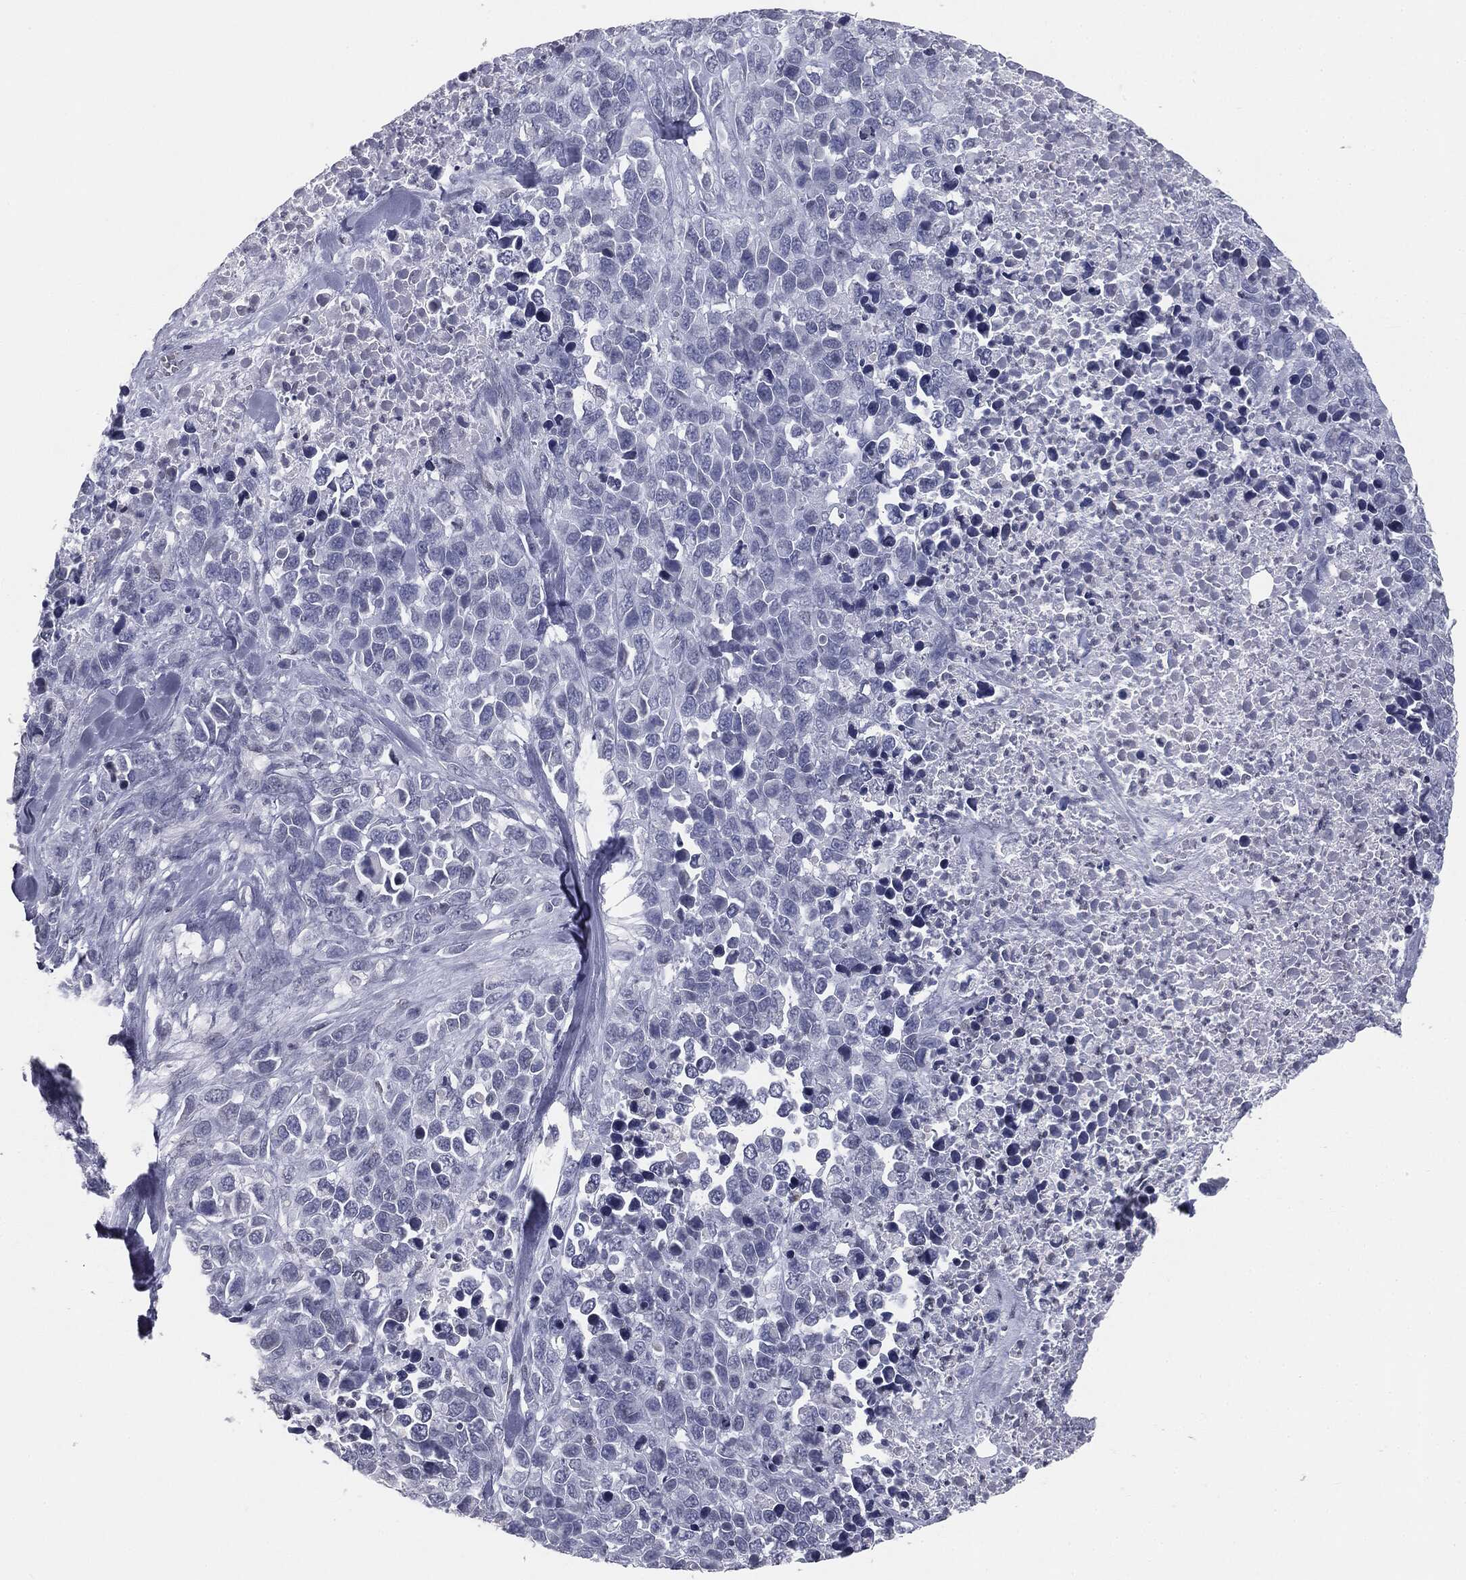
{"staining": {"intensity": "negative", "quantity": "none", "location": "none"}, "tissue": "melanoma", "cell_type": "Tumor cells", "image_type": "cancer", "snomed": [{"axis": "morphology", "description": "Malignant melanoma, Metastatic site"}, {"axis": "topography", "description": "Skin"}], "caption": "IHC micrograph of human melanoma stained for a protein (brown), which displays no expression in tumor cells.", "gene": "ALDOB", "patient": {"sex": "male", "age": 84}}